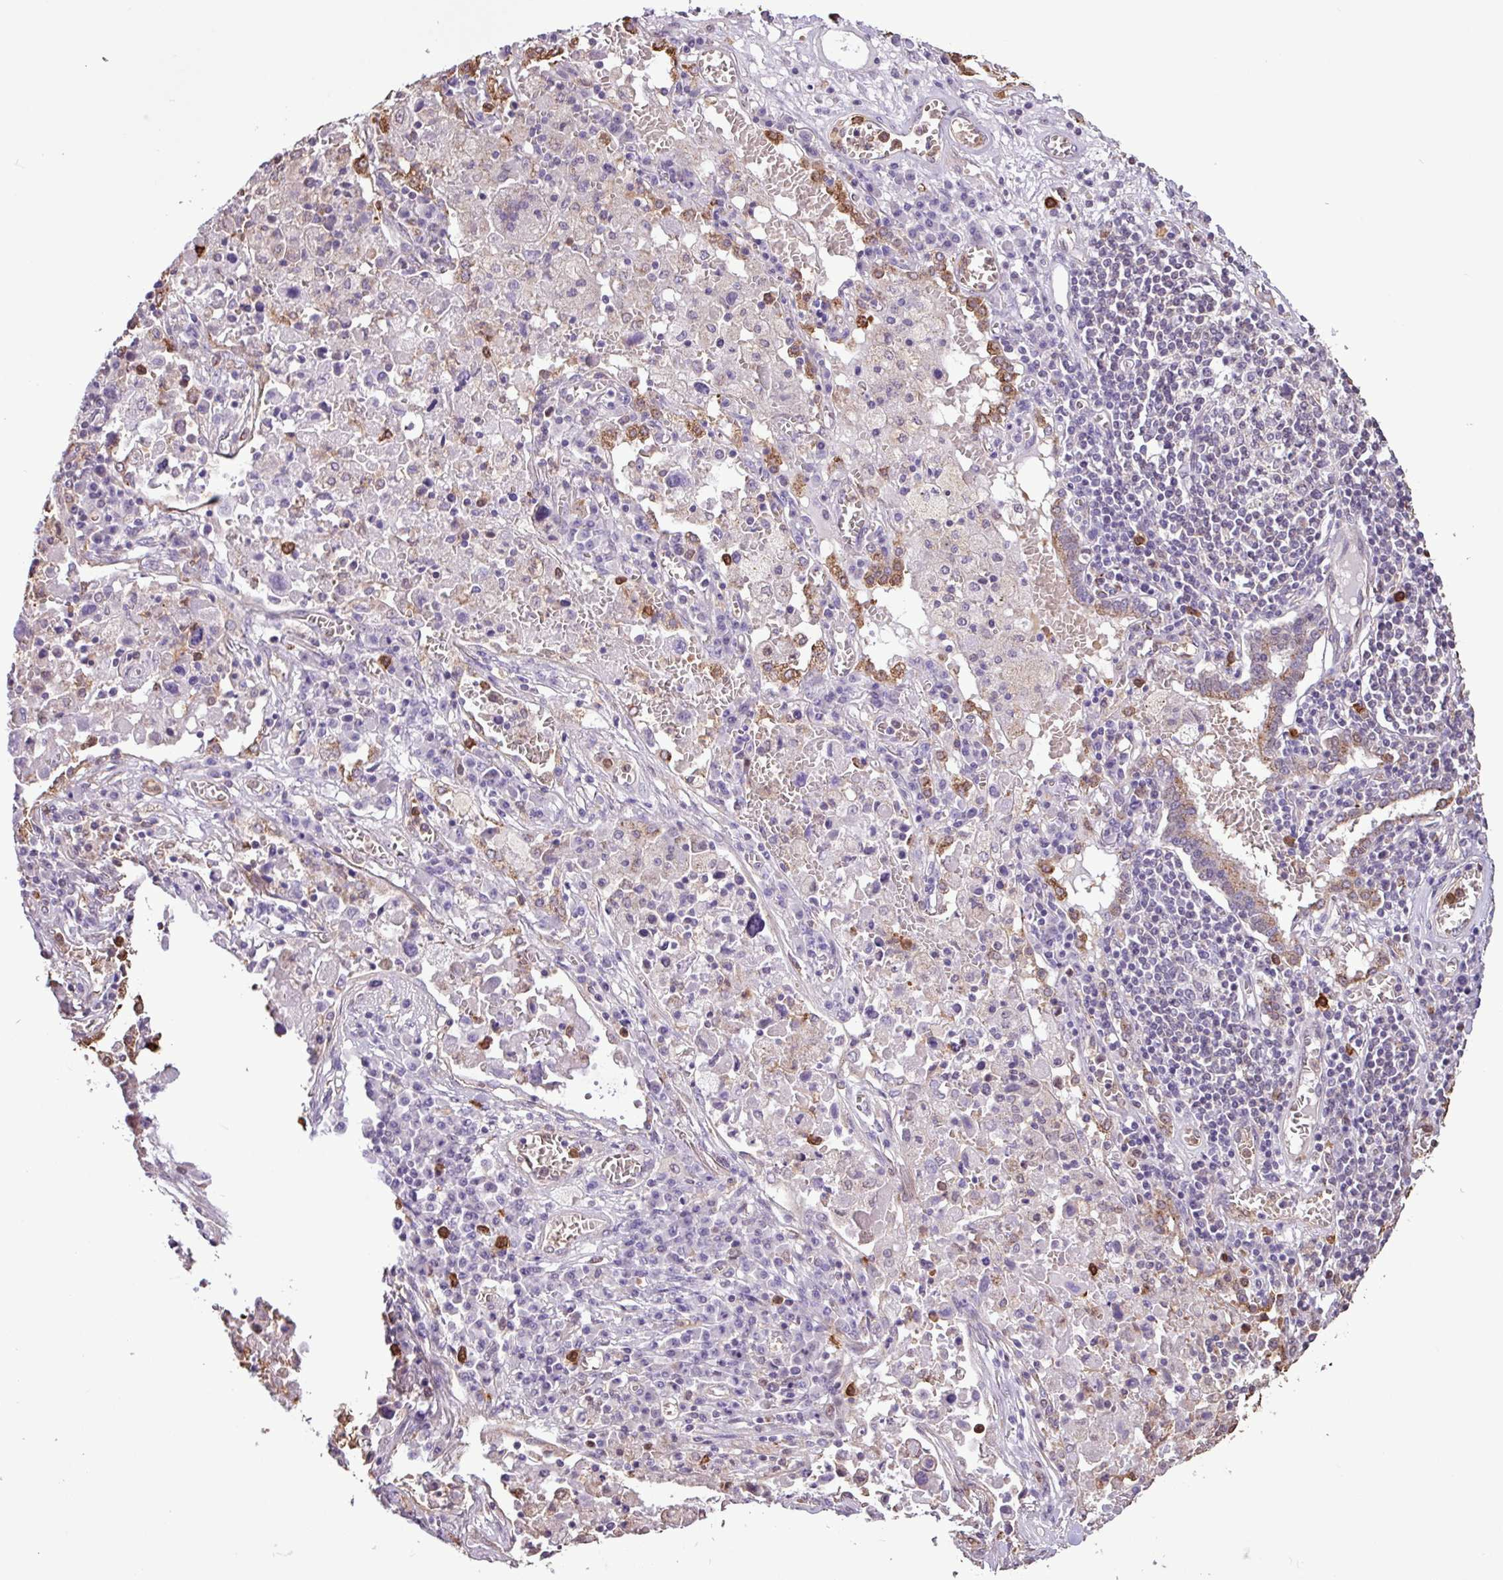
{"staining": {"intensity": "moderate", "quantity": ">75%", "location": "cytoplasmic/membranous,nuclear"}, "tissue": "lung cancer", "cell_type": "Tumor cells", "image_type": "cancer", "snomed": [{"axis": "morphology", "description": "Squamous cell carcinoma, NOS"}, {"axis": "topography", "description": "Lung"}], "caption": "Protein positivity by immunohistochemistry (IHC) shows moderate cytoplasmic/membranous and nuclear staining in about >75% of tumor cells in lung cancer.", "gene": "CHST11", "patient": {"sex": "male", "age": 65}}